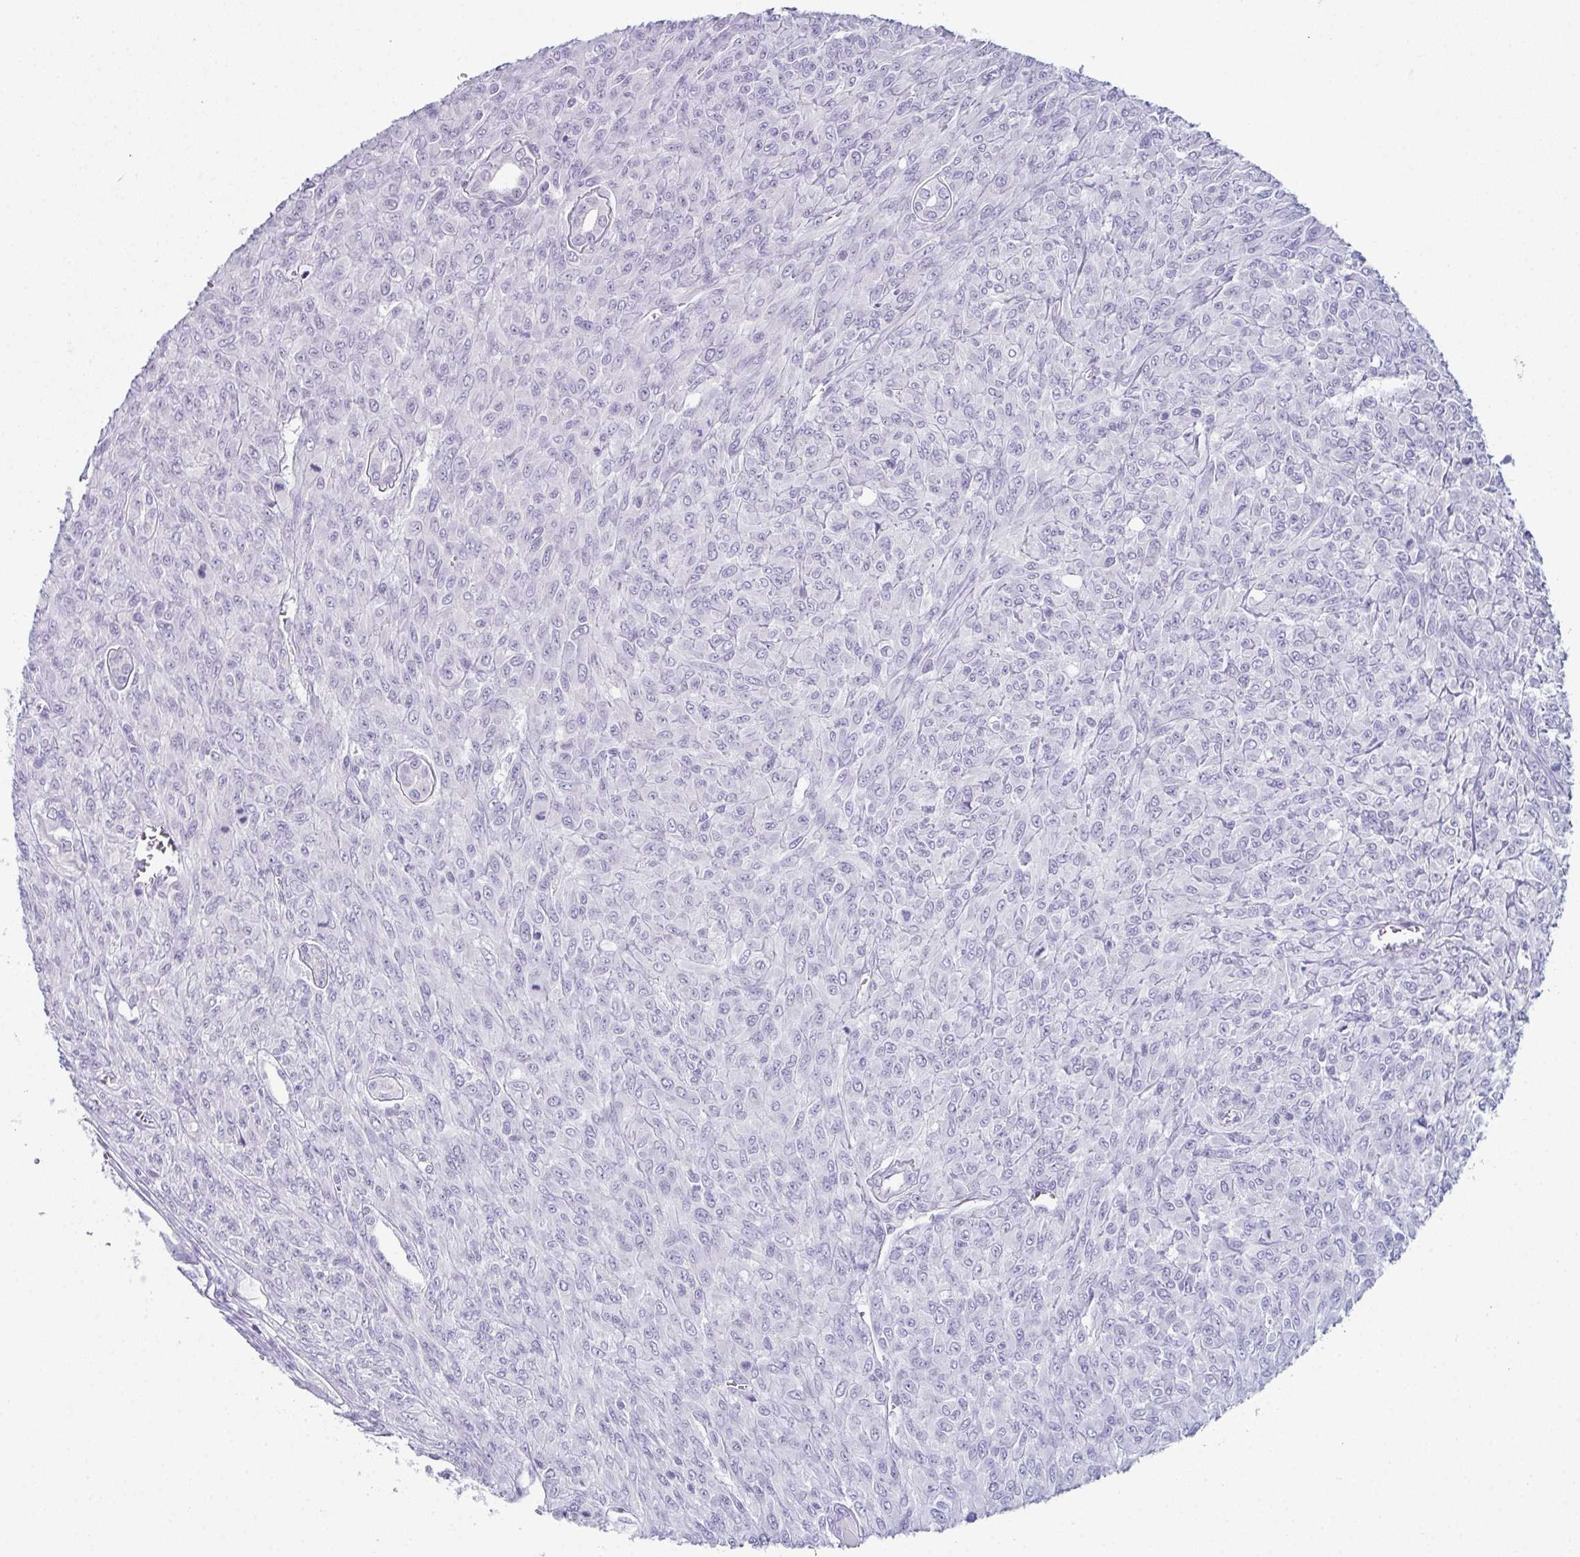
{"staining": {"intensity": "negative", "quantity": "none", "location": "none"}, "tissue": "renal cancer", "cell_type": "Tumor cells", "image_type": "cancer", "snomed": [{"axis": "morphology", "description": "Adenocarcinoma, NOS"}, {"axis": "topography", "description": "Kidney"}], "caption": "IHC photomicrograph of adenocarcinoma (renal) stained for a protein (brown), which reveals no positivity in tumor cells.", "gene": "ENKUR", "patient": {"sex": "male", "age": 58}}